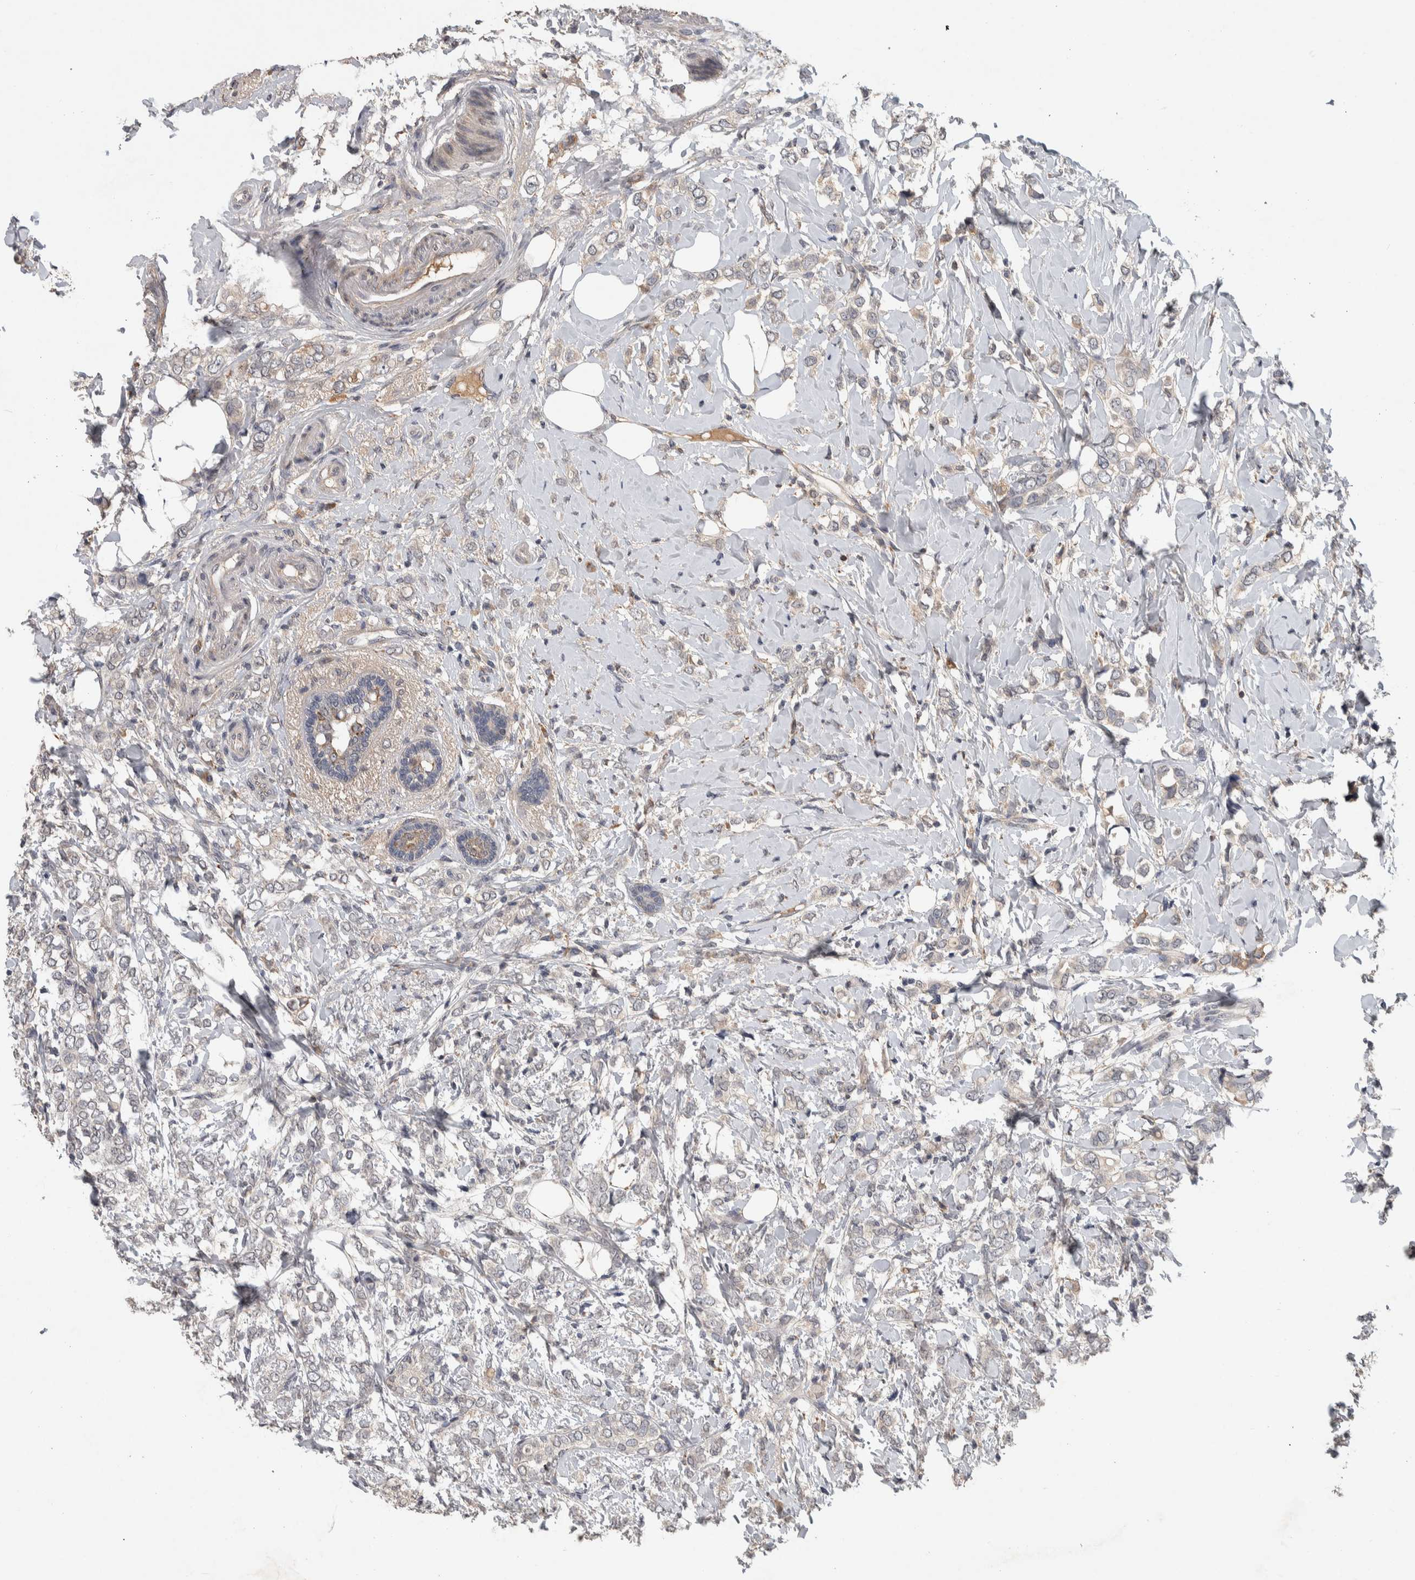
{"staining": {"intensity": "negative", "quantity": "none", "location": "none"}, "tissue": "breast cancer", "cell_type": "Tumor cells", "image_type": "cancer", "snomed": [{"axis": "morphology", "description": "Normal tissue, NOS"}, {"axis": "morphology", "description": "Lobular carcinoma"}, {"axis": "topography", "description": "Breast"}], "caption": "IHC of breast lobular carcinoma reveals no staining in tumor cells. (Immunohistochemistry, brightfield microscopy, high magnification).", "gene": "CHRM3", "patient": {"sex": "female", "age": 47}}